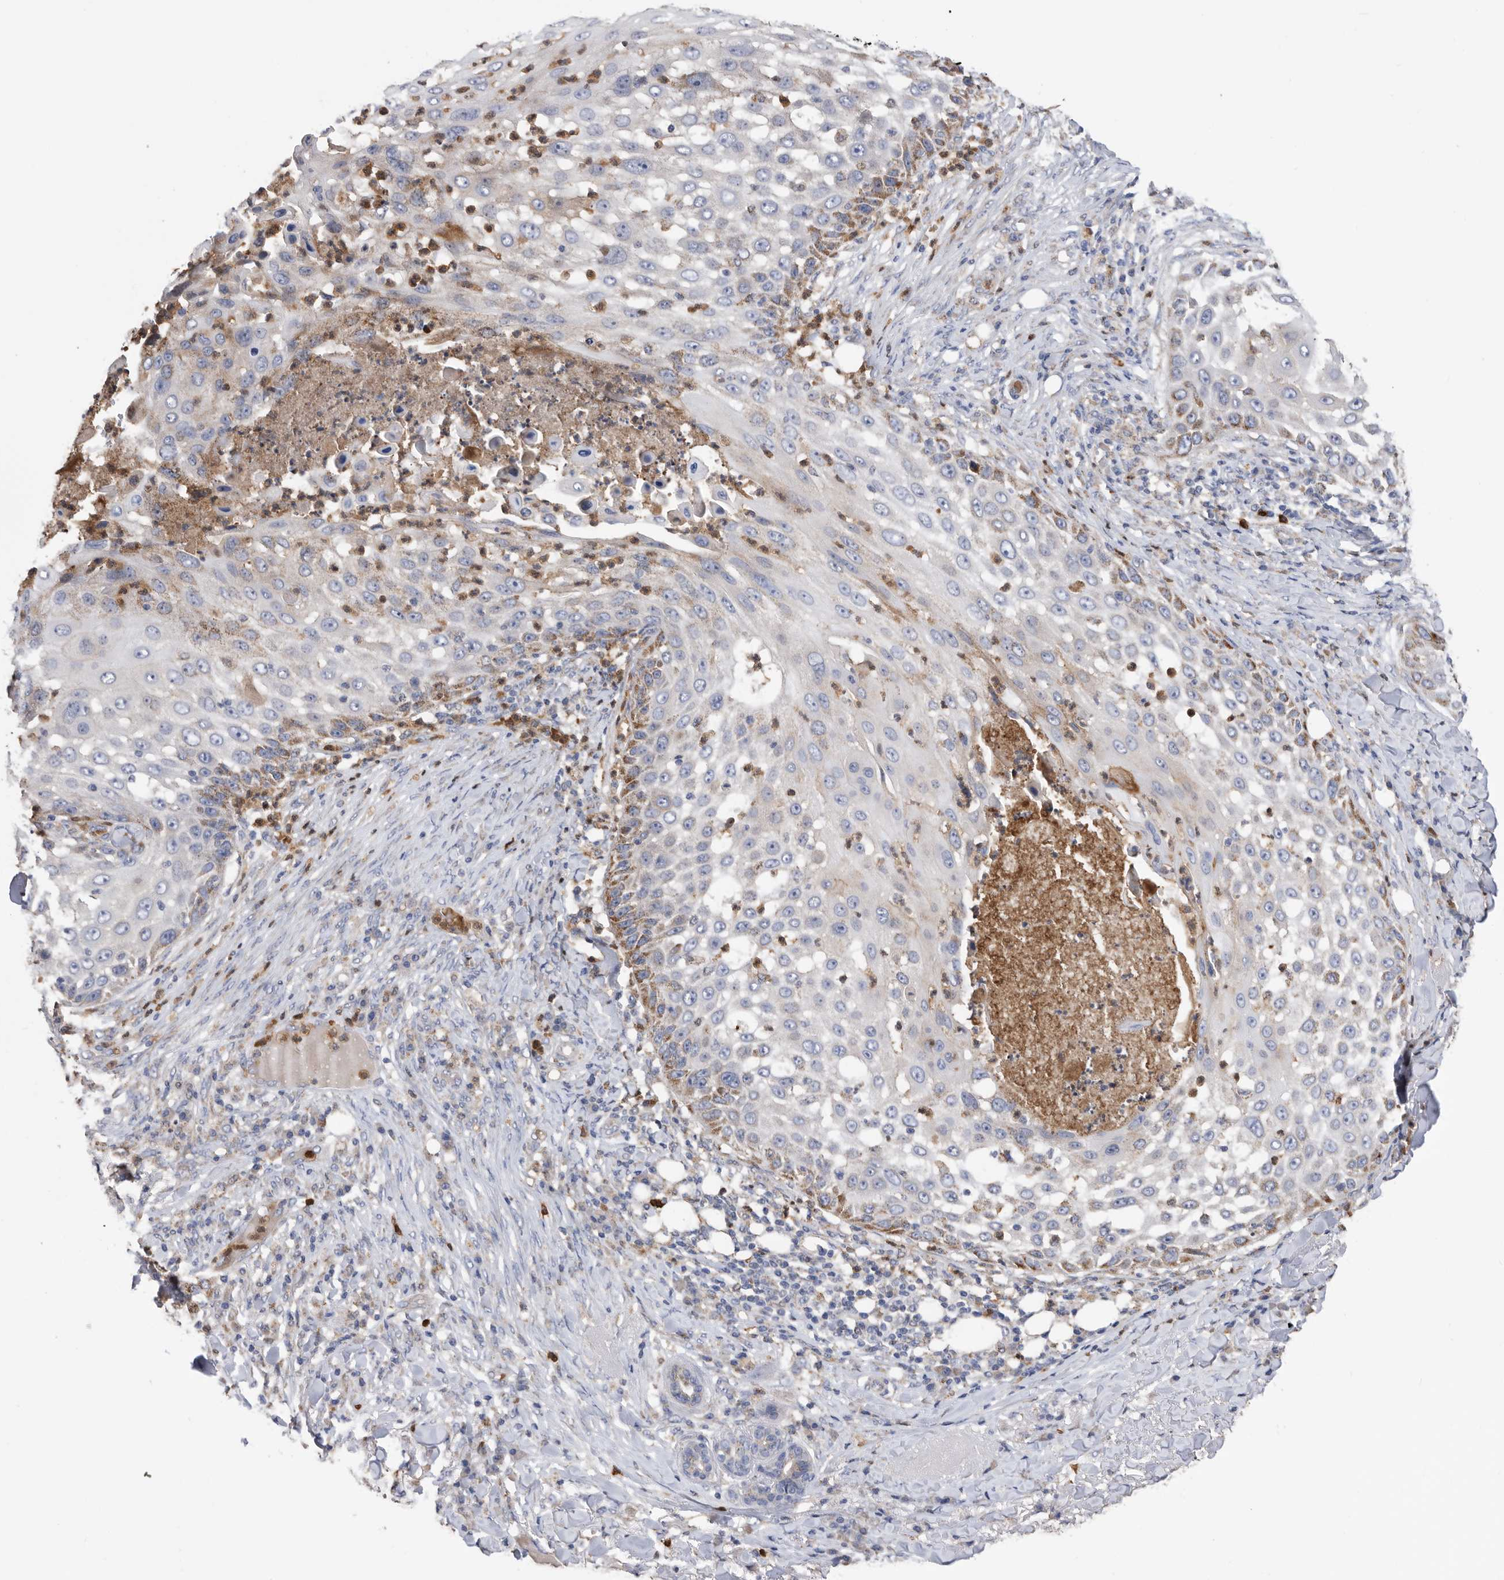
{"staining": {"intensity": "moderate", "quantity": "25%-75%", "location": "cytoplasmic/membranous"}, "tissue": "skin cancer", "cell_type": "Tumor cells", "image_type": "cancer", "snomed": [{"axis": "morphology", "description": "Squamous cell carcinoma, NOS"}, {"axis": "topography", "description": "Skin"}], "caption": "Moderate cytoplasmic/membranous protein expression is present in approximately 25%-75% of tumor cells in skin cancer.", "gene": "CRISPLD2", "patient": {"sex": "female", "age": 44}}